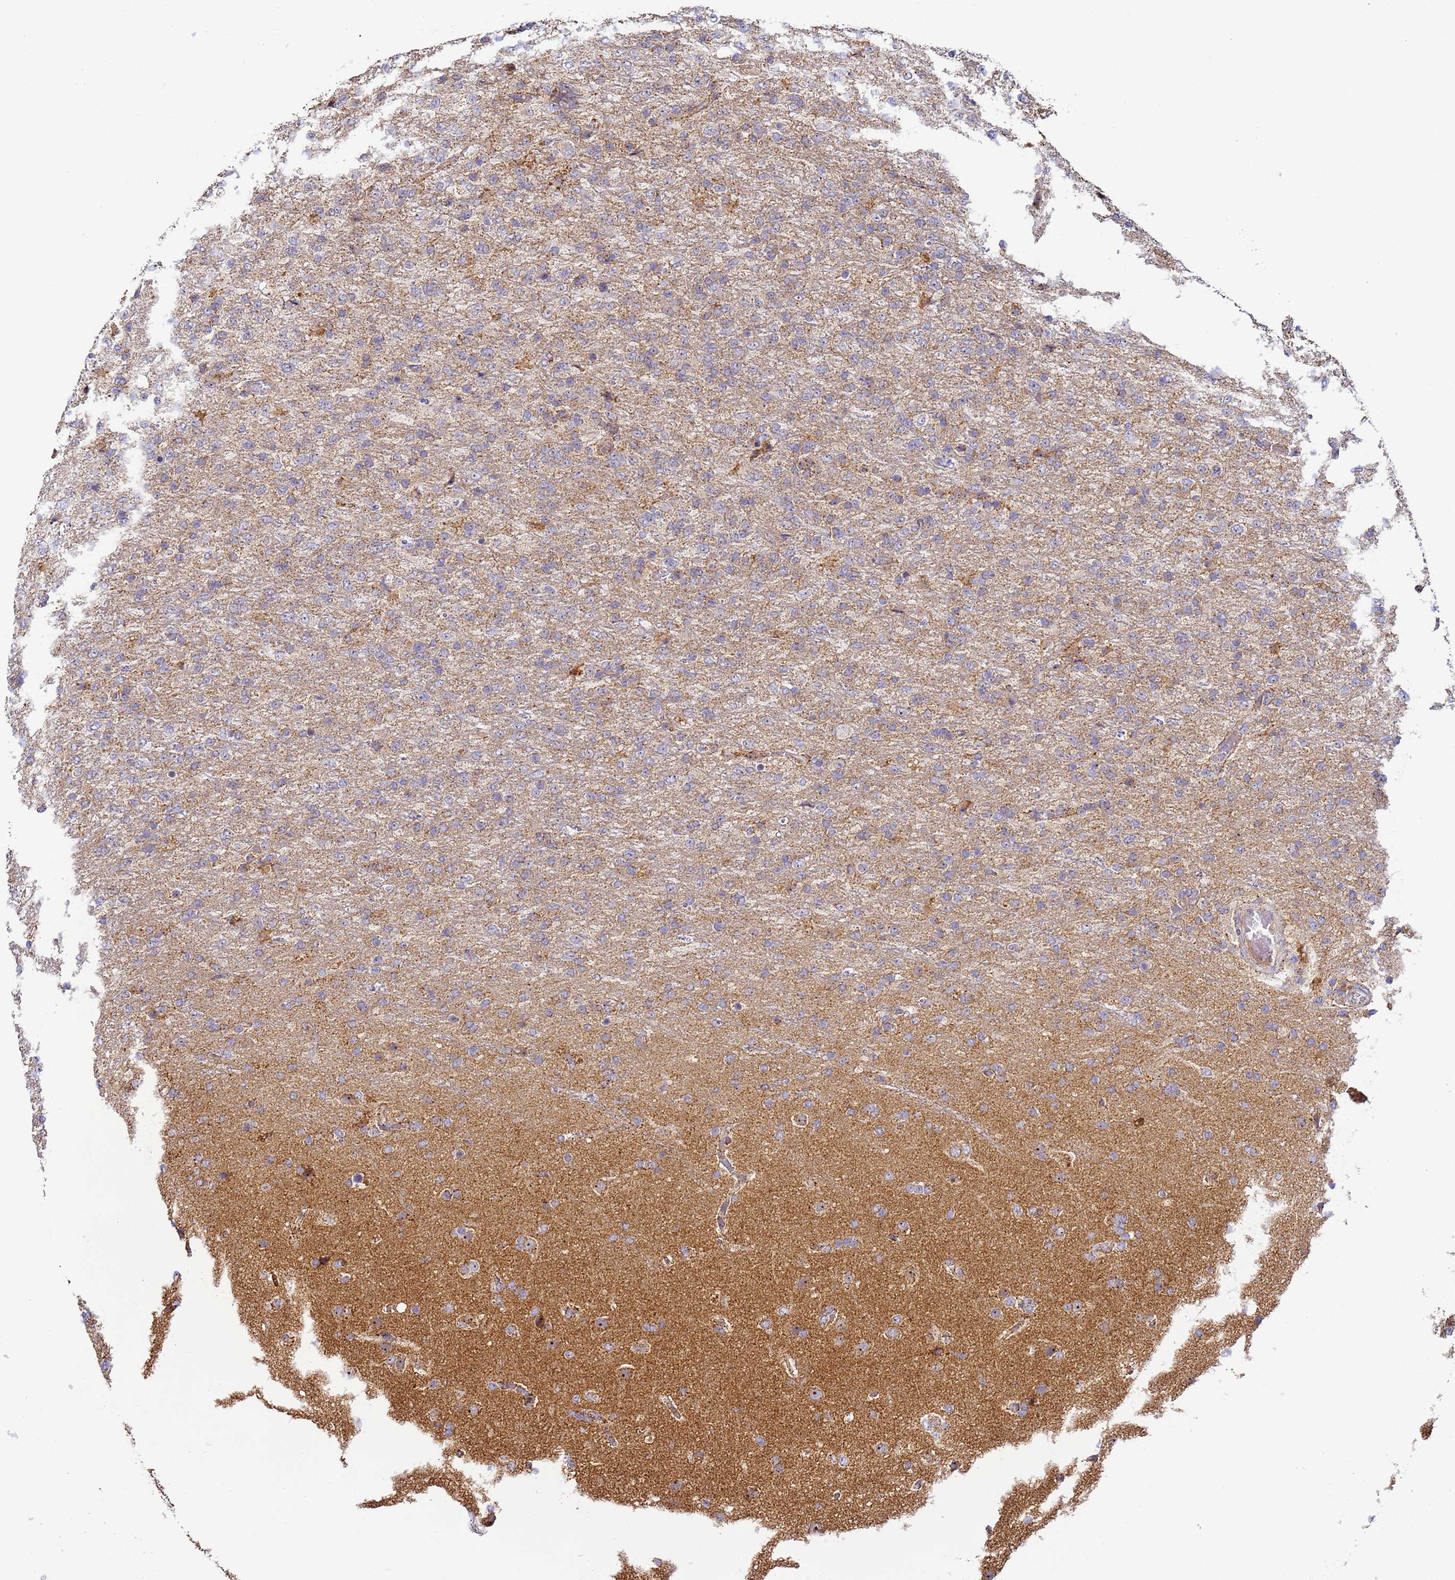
{"staining": {"intensity": "negative", "quantity": "none", "location": "none"}, "tissue": "glioma", "cell_type": "Tumor cells", "image_type": "cancer", "snomed": [{"axis": "morphology", "description": "Glioma, malignant, High grade"}, {"axis": "topography", "description": "Brain"}], "caption": "Glioma was stained to show a protein in brown. There is no significant staining in tumor cells. (DAB (3,3'-diaminobenzidine) immunohistochemistry with hematoxylin counter stain).", "gene": "FRG2C", "patient": {"sex": "female", "age": 74}}